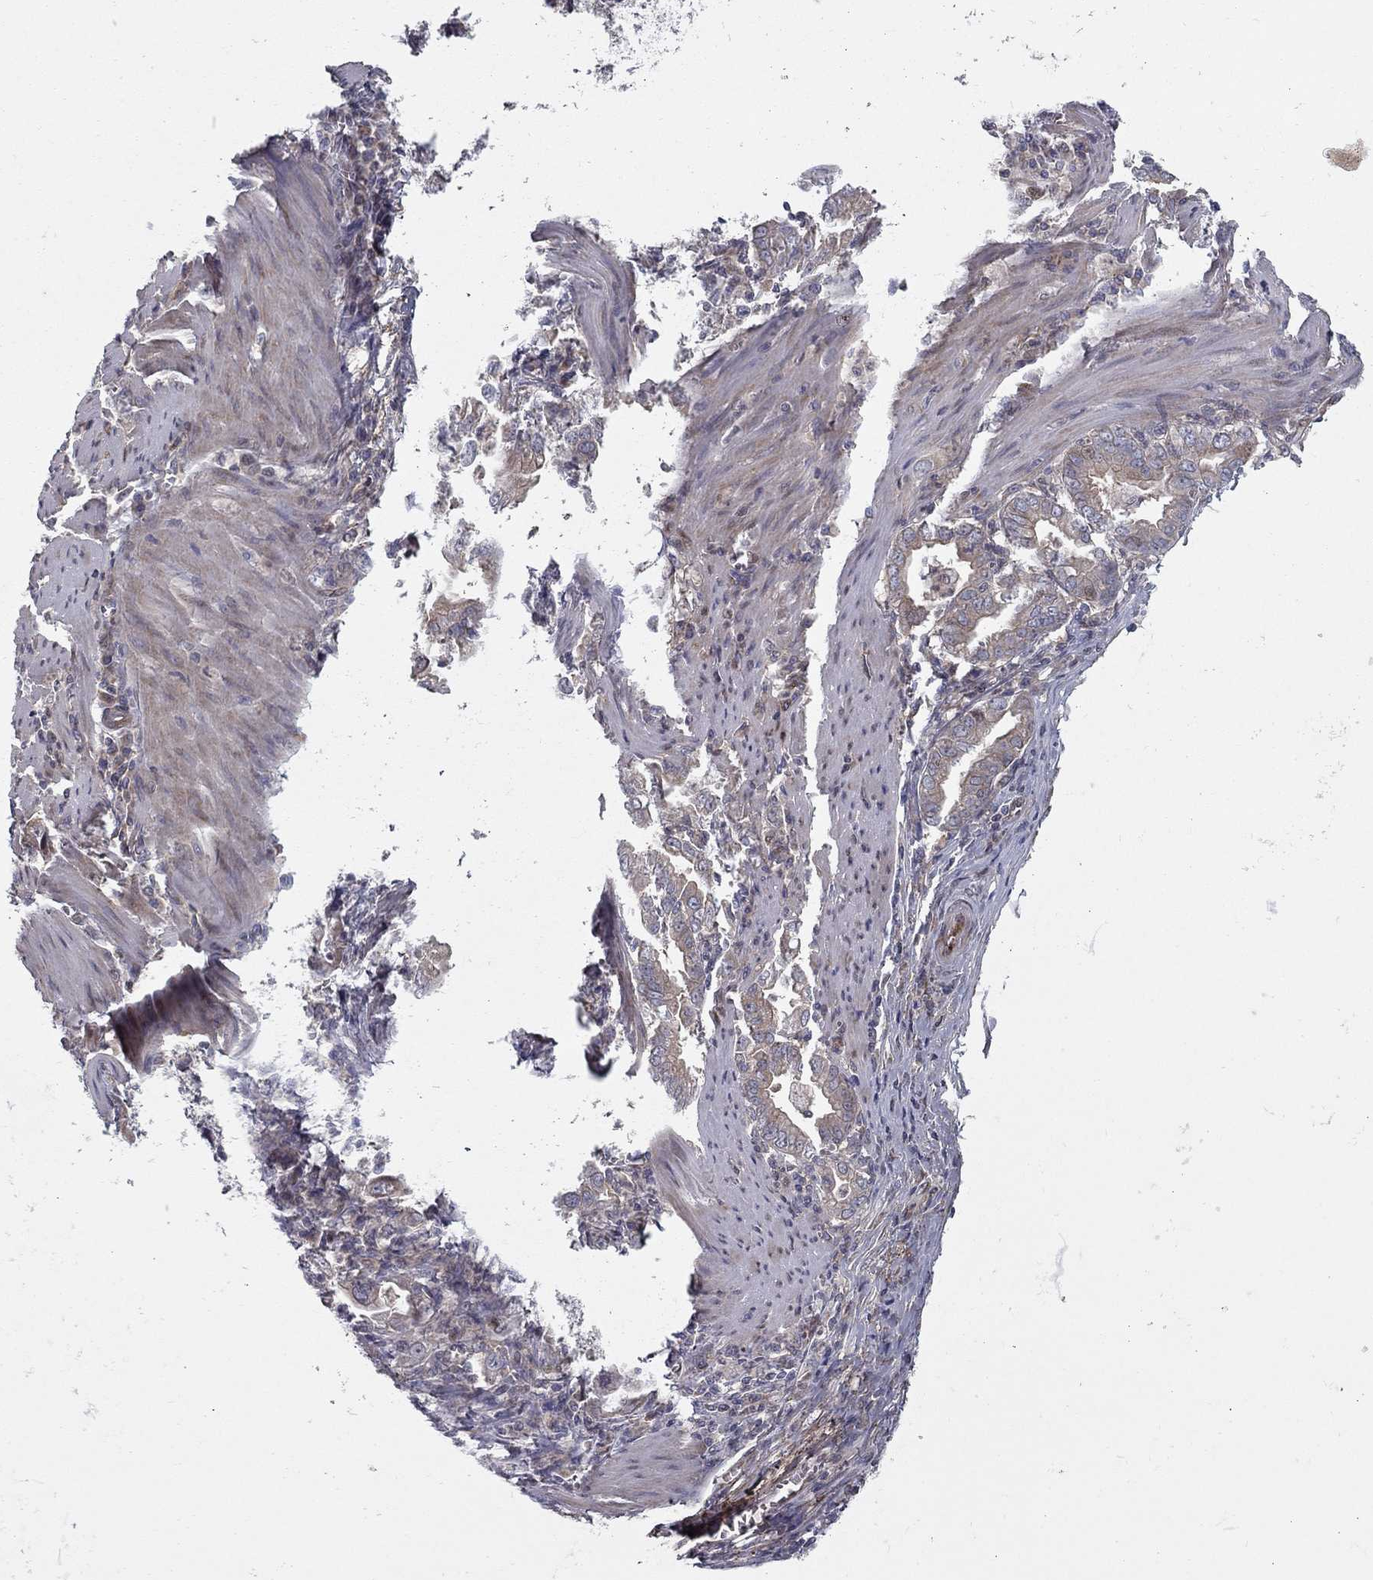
{"staining": {"intensity": "weak", "quantity": "<25%", "location": "cytoplasmic/membranous"}, "tissue": "stomach cancer", "cell_type": "Tumor cells", "image_type": "cancer", "snomed": [{"axis": "morphology", "description": "Adenocarcinoma, NOS"}, {"axis": "topography", "description": "Stomach, upper"}], "caption": "High magnification brightfield microscopy of stomach cancer stained with DAB (3,3'-diaminobenzidine) (brown) and counterstained with hematoxylin (blue): tumor cells show no significant staining.", "gene": "DUSP7", "patient": {"sex": "female", "age": 79}}